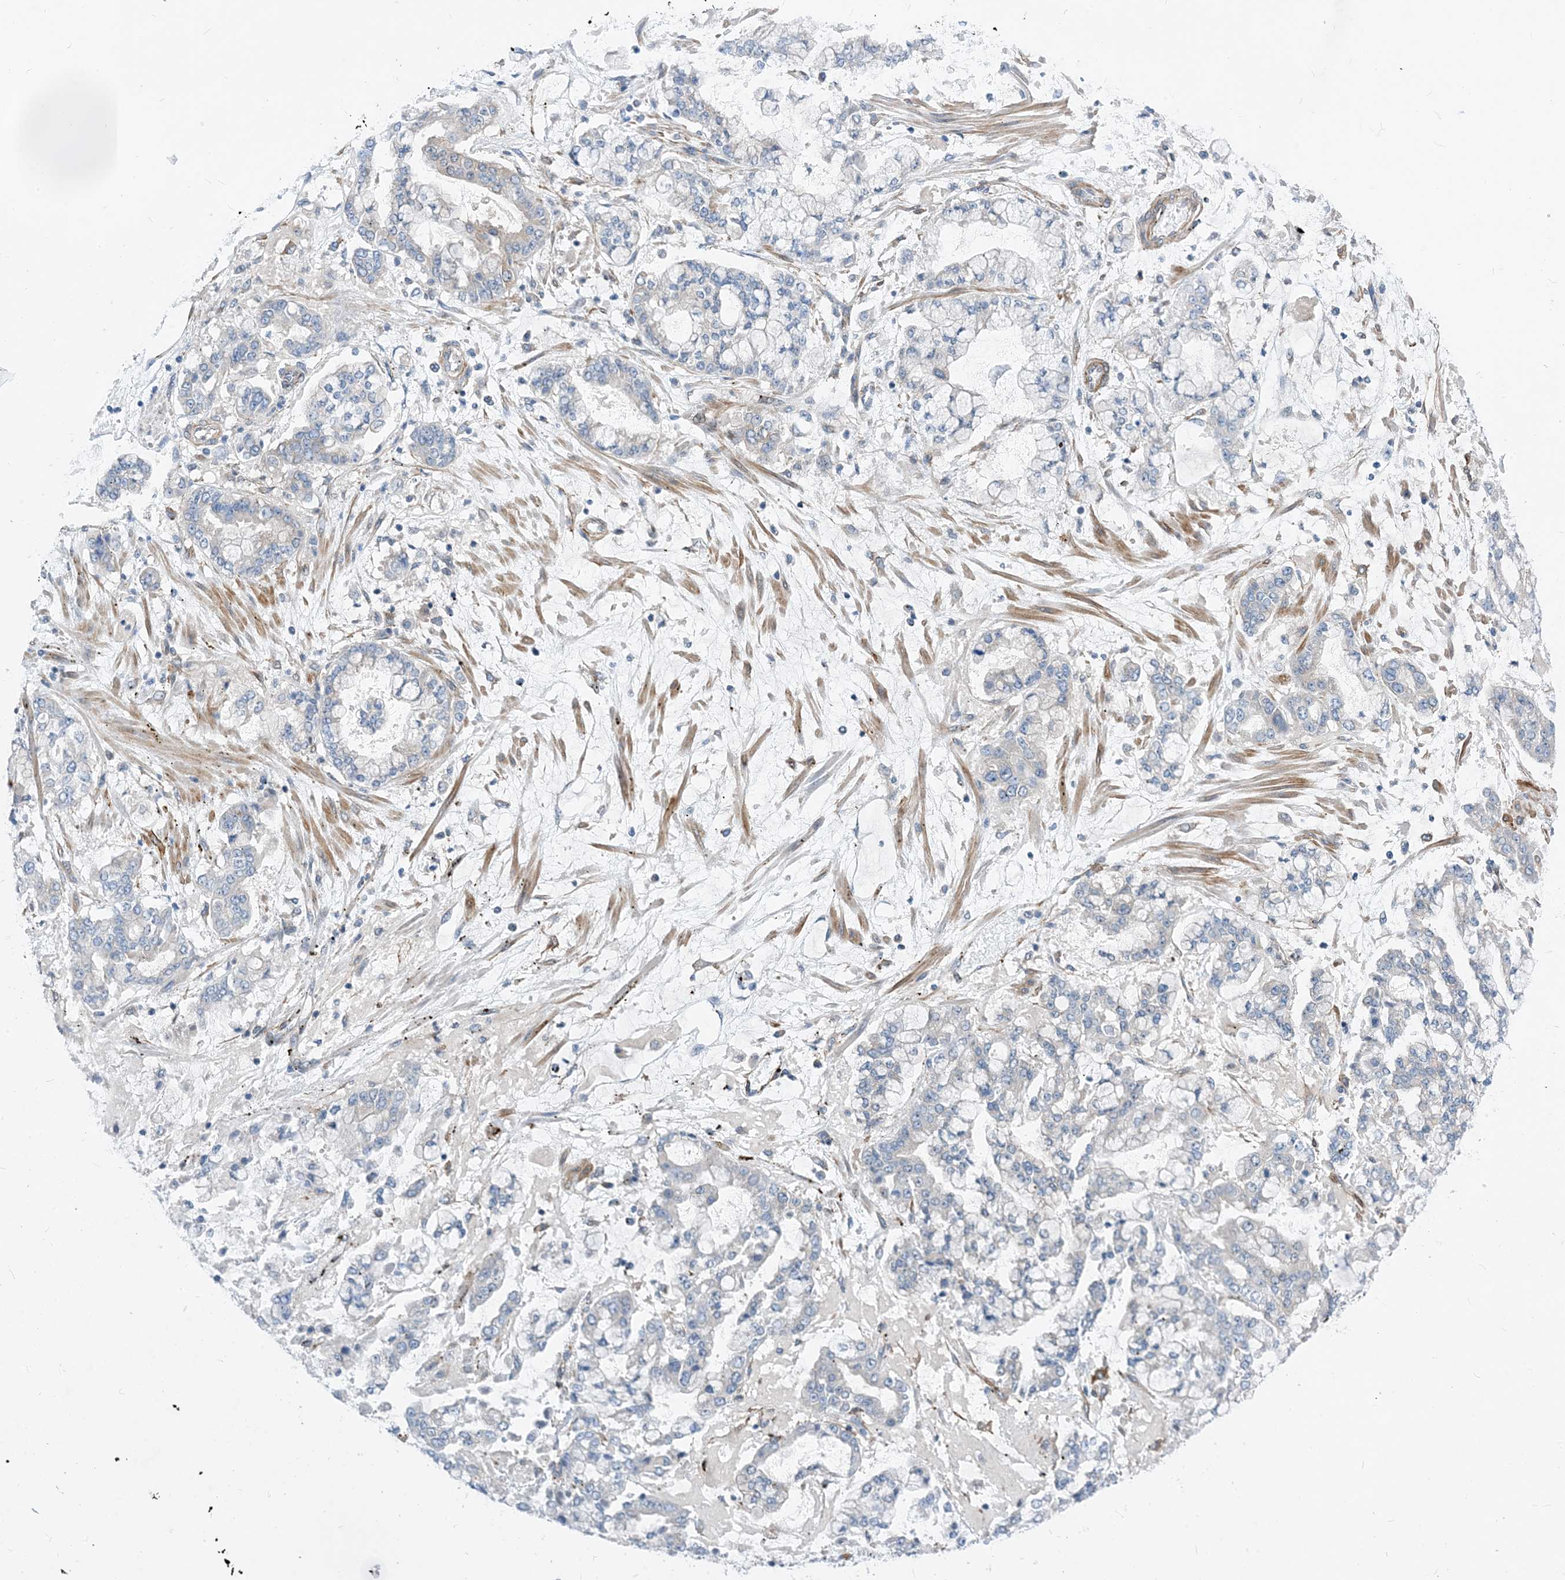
{"staining": {"intensity": "negative", "quantity": "none", "location": "none"}, "tissue": "stomach cancer", "cell_type": "Tumor cells", "image_type": "cancer", "snomed": [{"axis": "morphology", "description": "Normal tissue, NOS"}, {"axis": "morphology", "description": "Adenocarcinoma, NOS"}, {"axis": "topography", "description": "Stomach, upper"}, {"axis": "topography", "description": "Stomach"}], "caption": "A photomicrograph of adenocarcinoma (stomach) stained for a protein demonstrates no brown staining in tumor cells.", "gene": "PLEKHA3", "patient": {"sex": "male", "age": 76}}